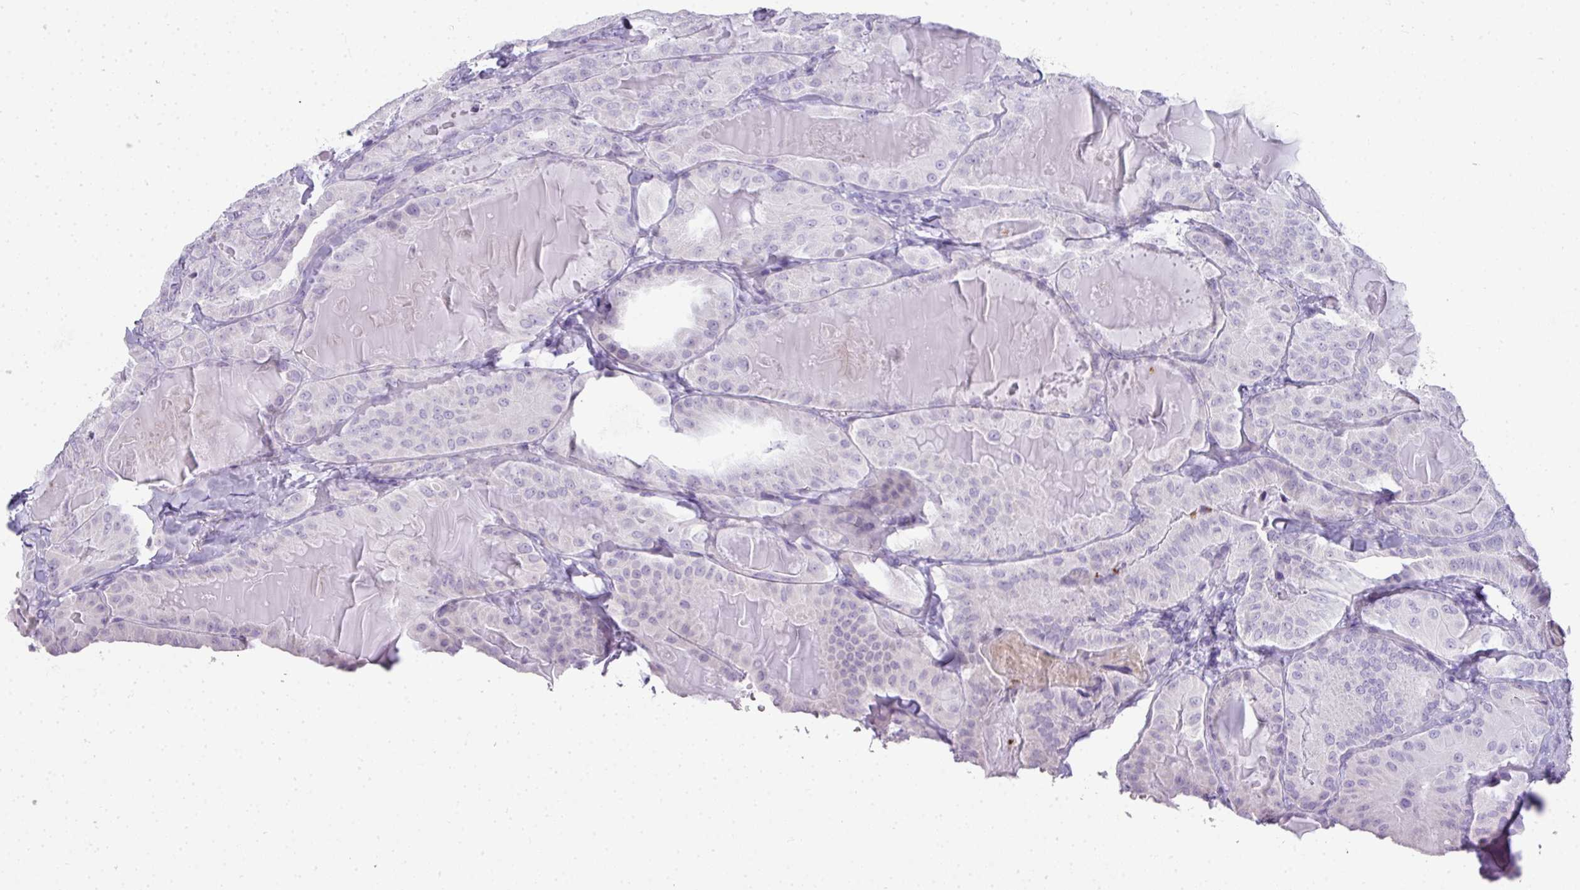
{"staining": {"intensity": "negative", "quantity": "none", "location": "none"}, "tissue": "thyroid cancer", "cell_type": "Tumor cells", "image_type": "cancer", "snomed": [{"axis": "morphology", "description": "Papillary adenocarcinoma, NOS"}, {"axis": "topography", "description": "Thyroid gland"}], "caption": "There is no significant positivity in tumor cells of thyroid cancer.", "gene": "RBMY1F", "patient": {"sex": "female", "age": 68}}